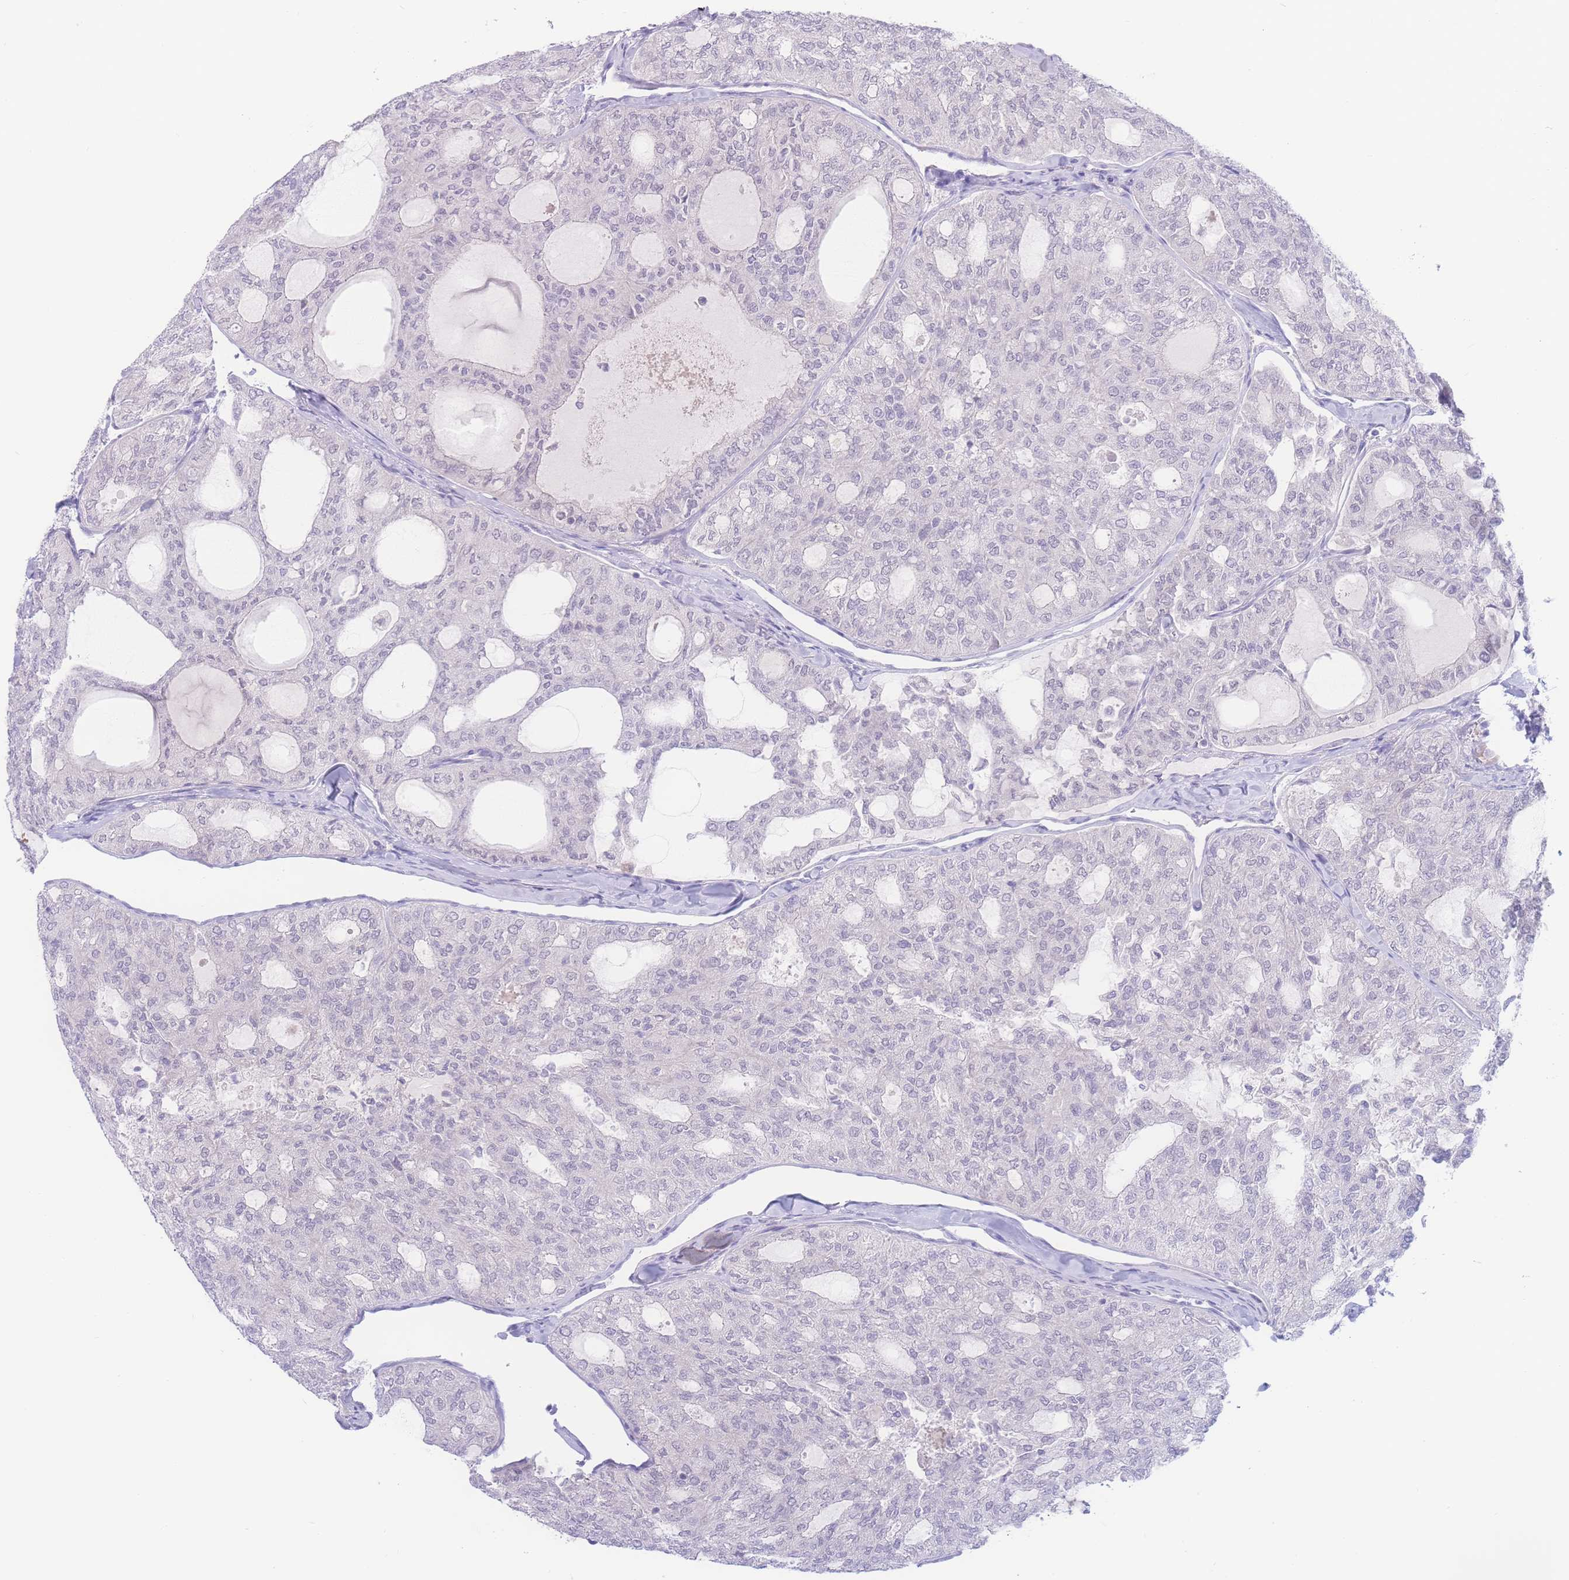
{"staining": {"intensity": "negative", "quantity": "none", "location": "none"}, "tissue": "thyroid cancer", "cell_type": "Tumor cells", "image_type": "cancer", "snomed": [{"axis": "morphology", "description": "Follicular adenoma carcinoma, NOS"}, {"axis": "topography", "description": "Thyroid gland"}], "caption": "High power microscopy photomicrograph of an immunohistochemistry (IHC) photomicrograph of thyroid cancer (follicular adenoma carcinoma), revealing no significant expression in tumor cells.", "gene": "PRSS22", "patient": {"sex": "male", "age": 75}}